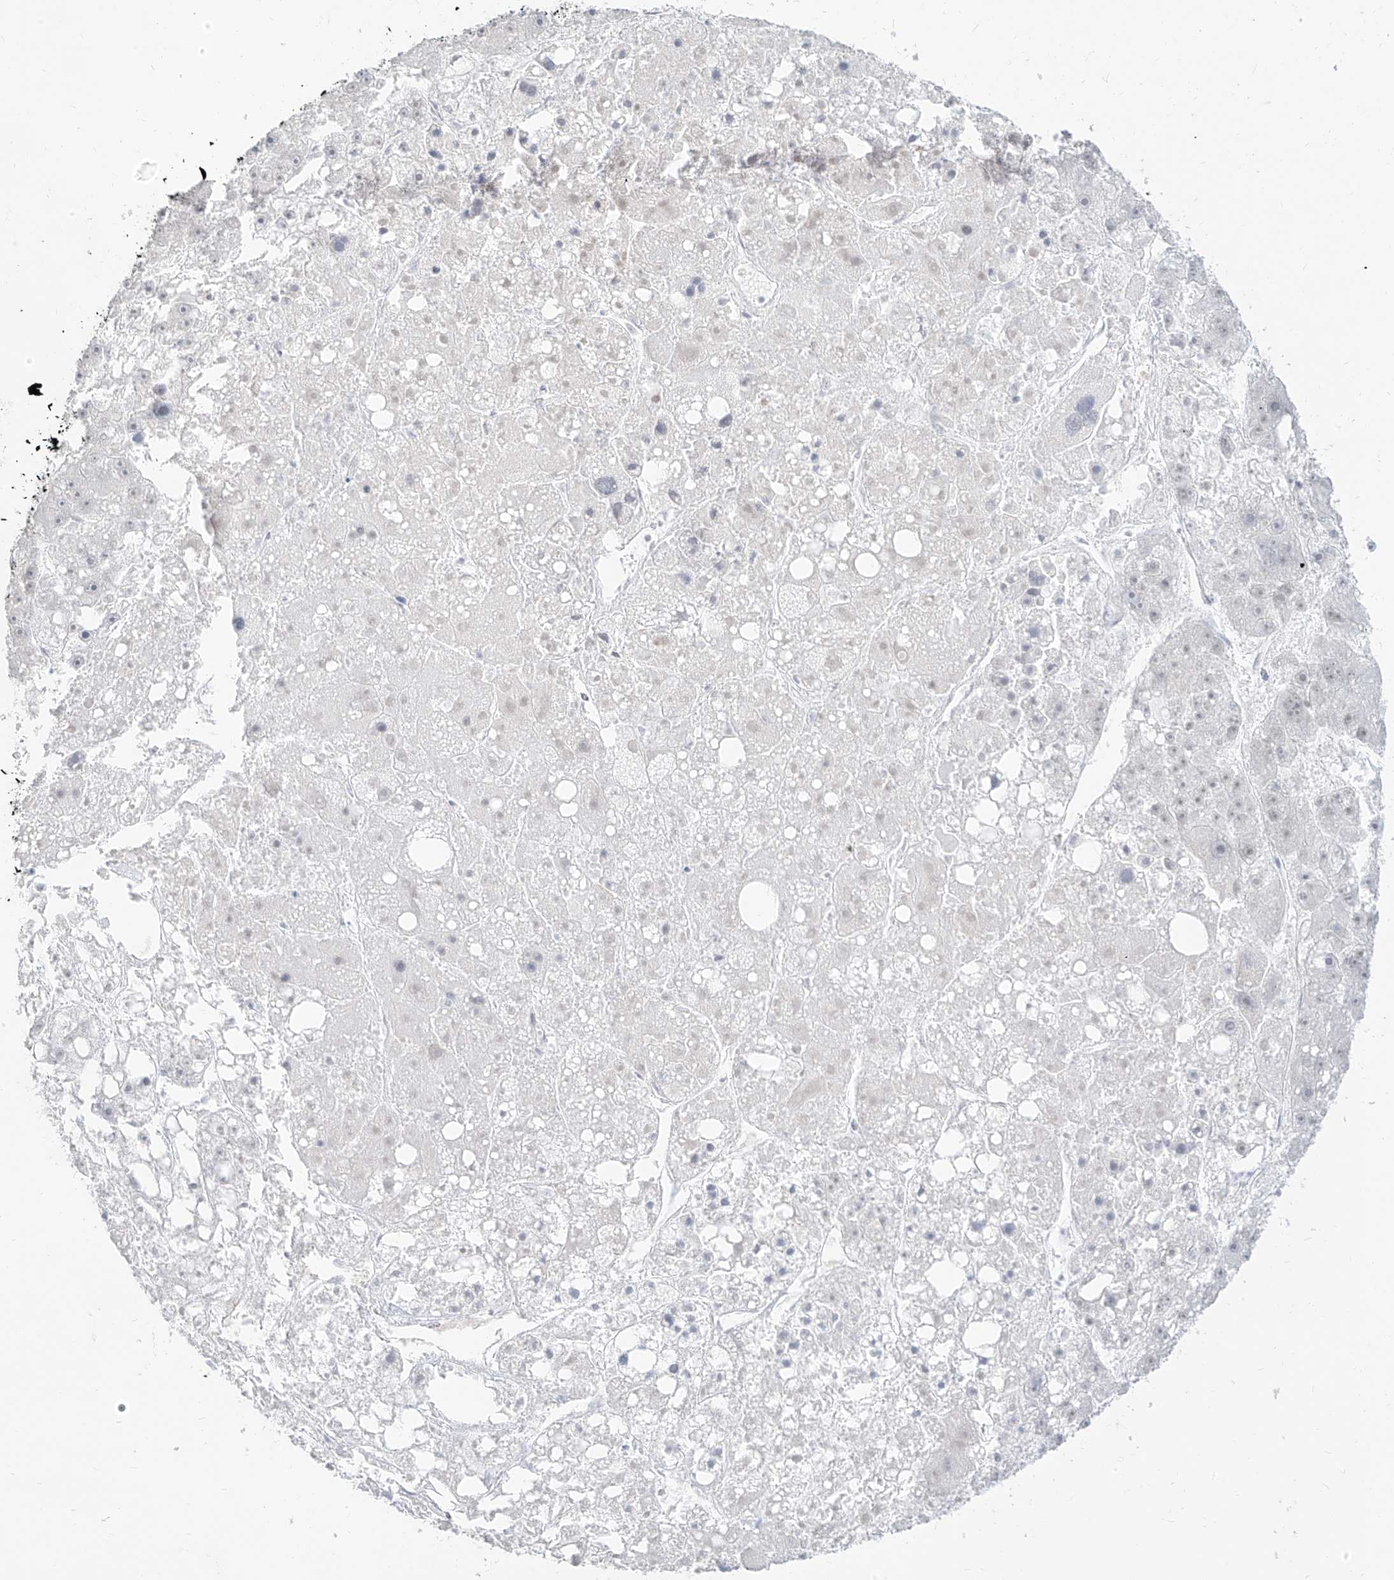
{"staining": {"intensity": "negative", "quantity": "none", "location": "none"}, "tissue": "liver cancer", "cell_type": "Tumor cells", "image_type": "cancer", "snomed": [{"axis": "morphology", "description": "Carcinoma, Hepatocellular, NOS"}, {"axis": "topography", "description": "Liver"}], "caption": "This is an immunohistochemistry (IHC) micrograph of human liver cancer (hepatocellular carcinoma). There is no staining in tumor cells.", "gene": "SUPT5H", "patient": {"sex": "female", "age": 61}}